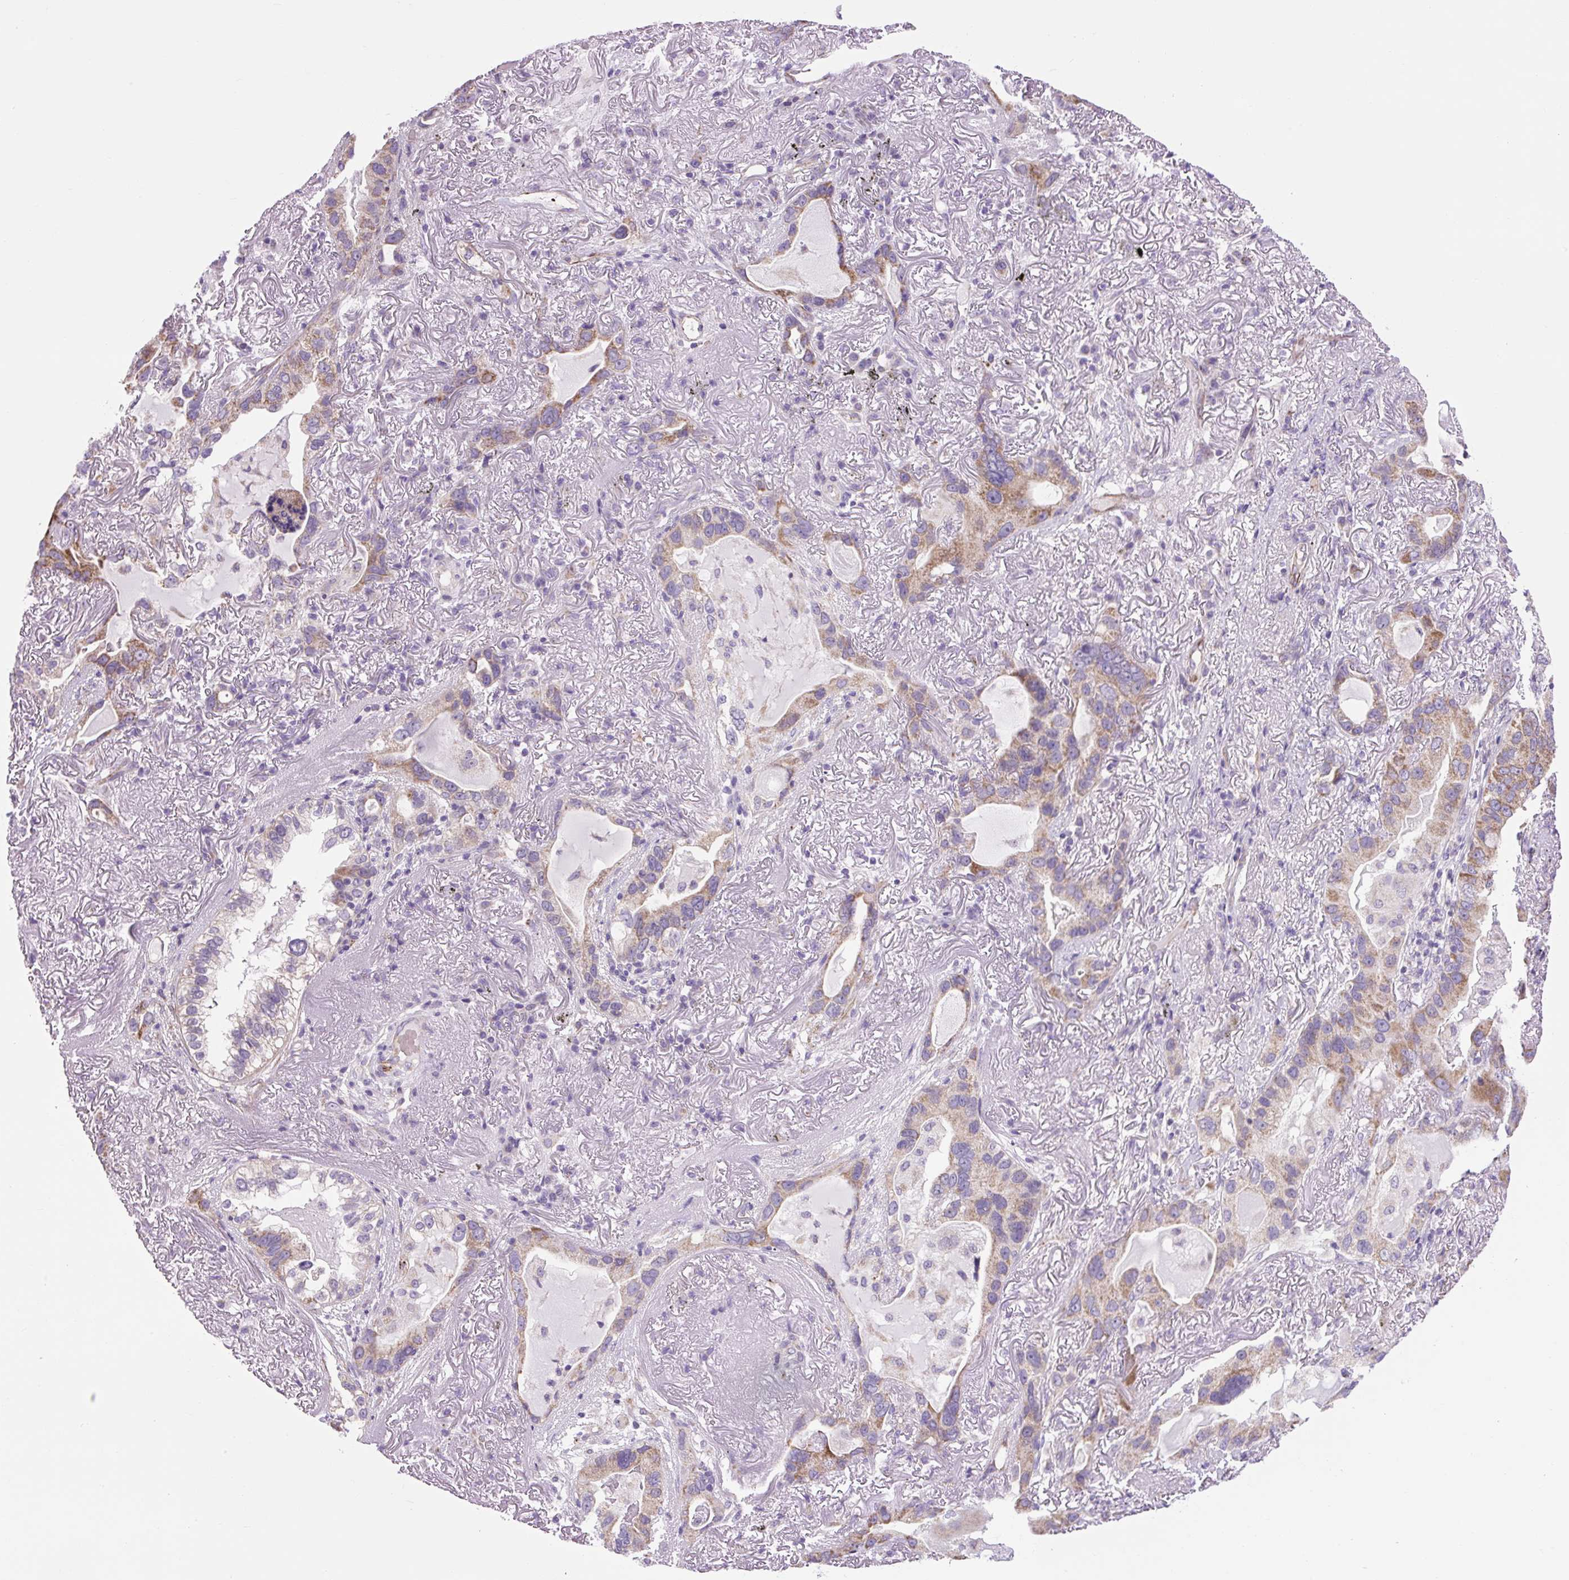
{"staining": {"intensity": "moderate", "quantity": "25%-75%", "location": "cytoplasmic/membranous"}, "tissue": "lung cancer", "cell_type": "Tumor cells", "image_type": "cancer", "snomed": [{"axis": "morphology", "description": "Adenocarcinoma, NOS"}, {"axis": "topography", "description": "Lung"}], "caption": "Brown immunohistochemical staining in human lung cancer (adenocarcinoma) shows moderate cytoplasmic/membranous staining in approximately 25%-75% of tumor cells.", "gene": "RNASE10", "patient": {"sex": "female", "age": 69}}